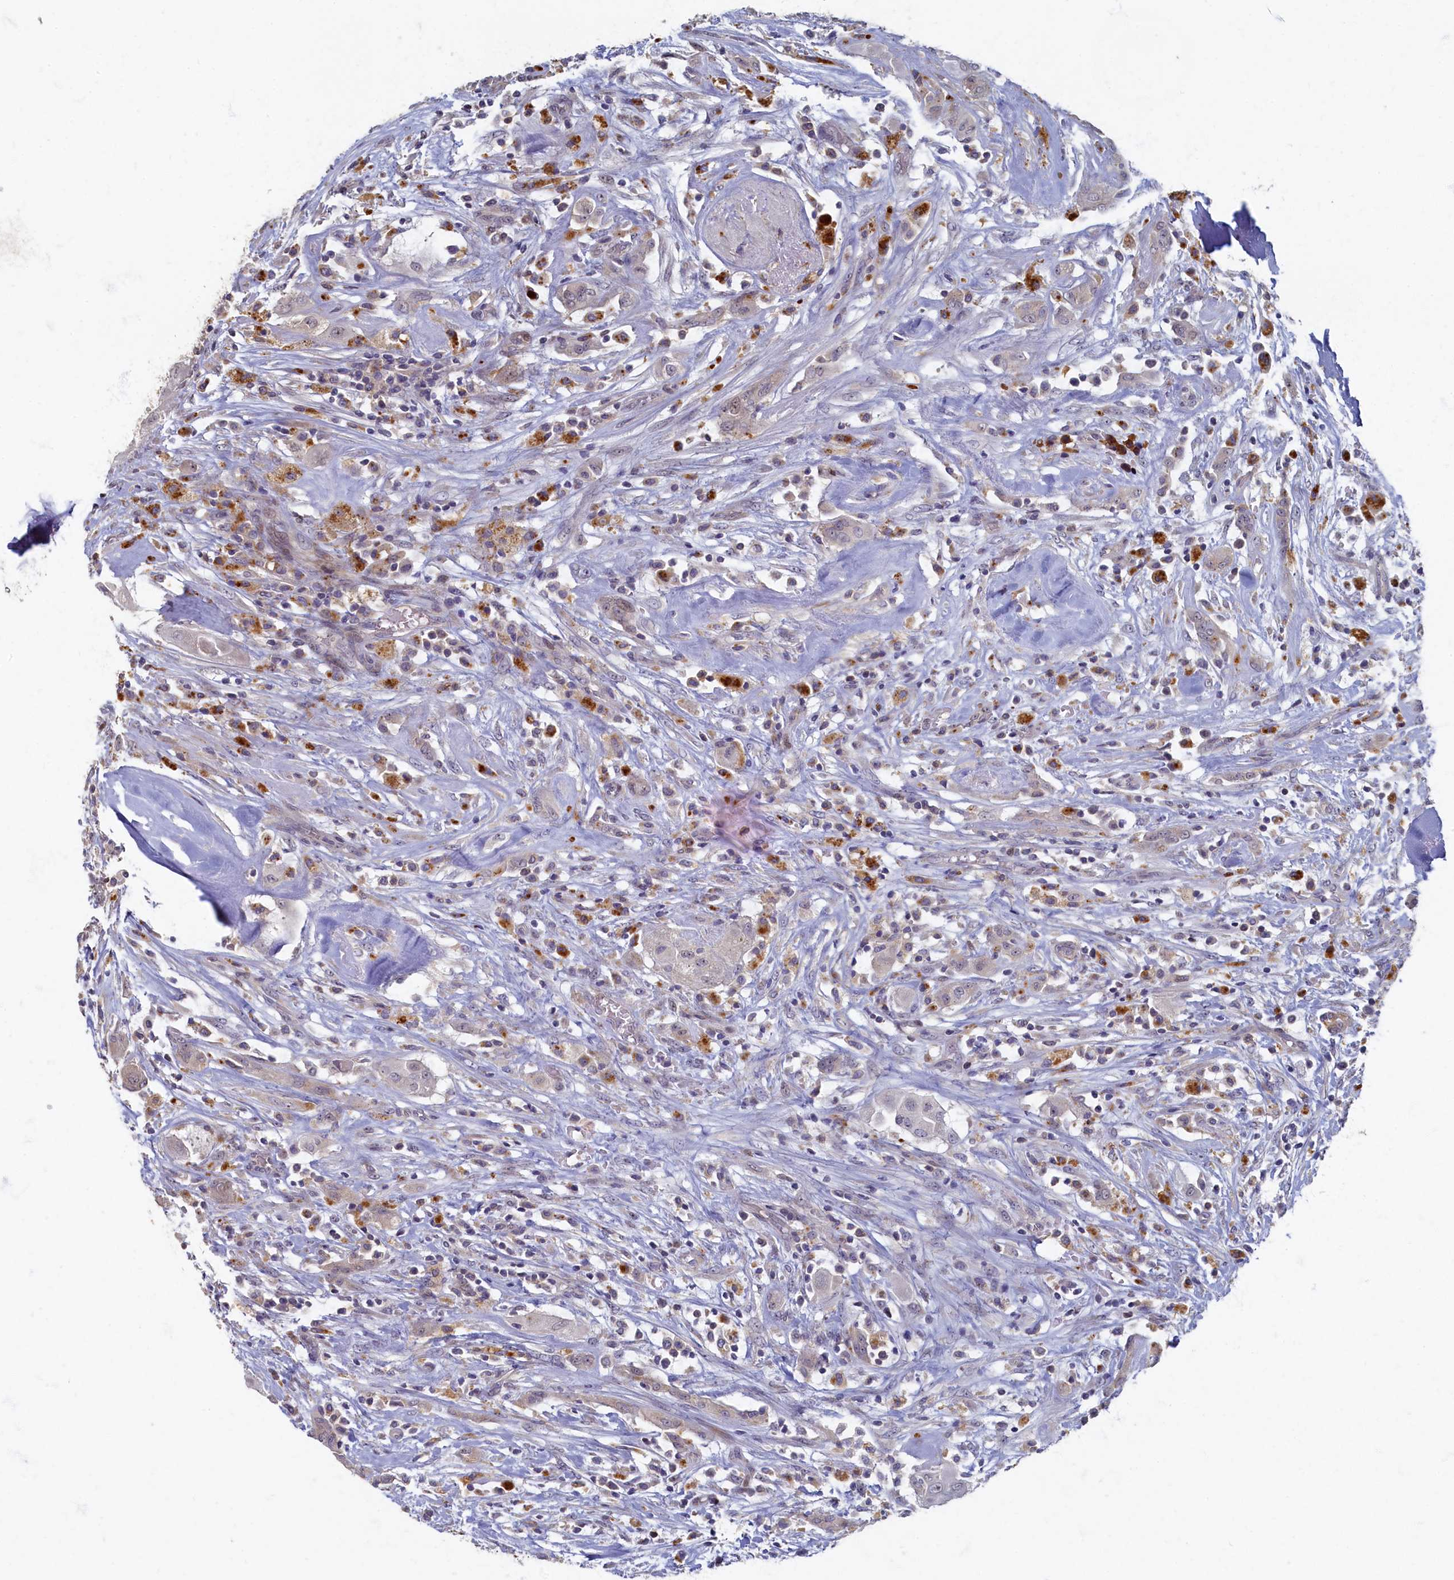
{"staining": {"intensity": "negative", "quantity": "none", "location": "none"}, "tissue": "thyroid cancer", "cell_type": "Tumor cells", "image_type": "cancer", "snomed": [{"axis": "morphology", "description": "Papillary adenocarcinoma, NOS"}, {"axis": "topography", "description": "Thyroid gland"}], "caption": "High magnification brightfield microscopy of papillary adenocarcinoma (thyroid) stained with DAB (brown) and counterstained with hematoxylin (blue): tumor cells show no significant expression.", "gene": "HUNK", "patient": {"sex": "female", "age": 59}}